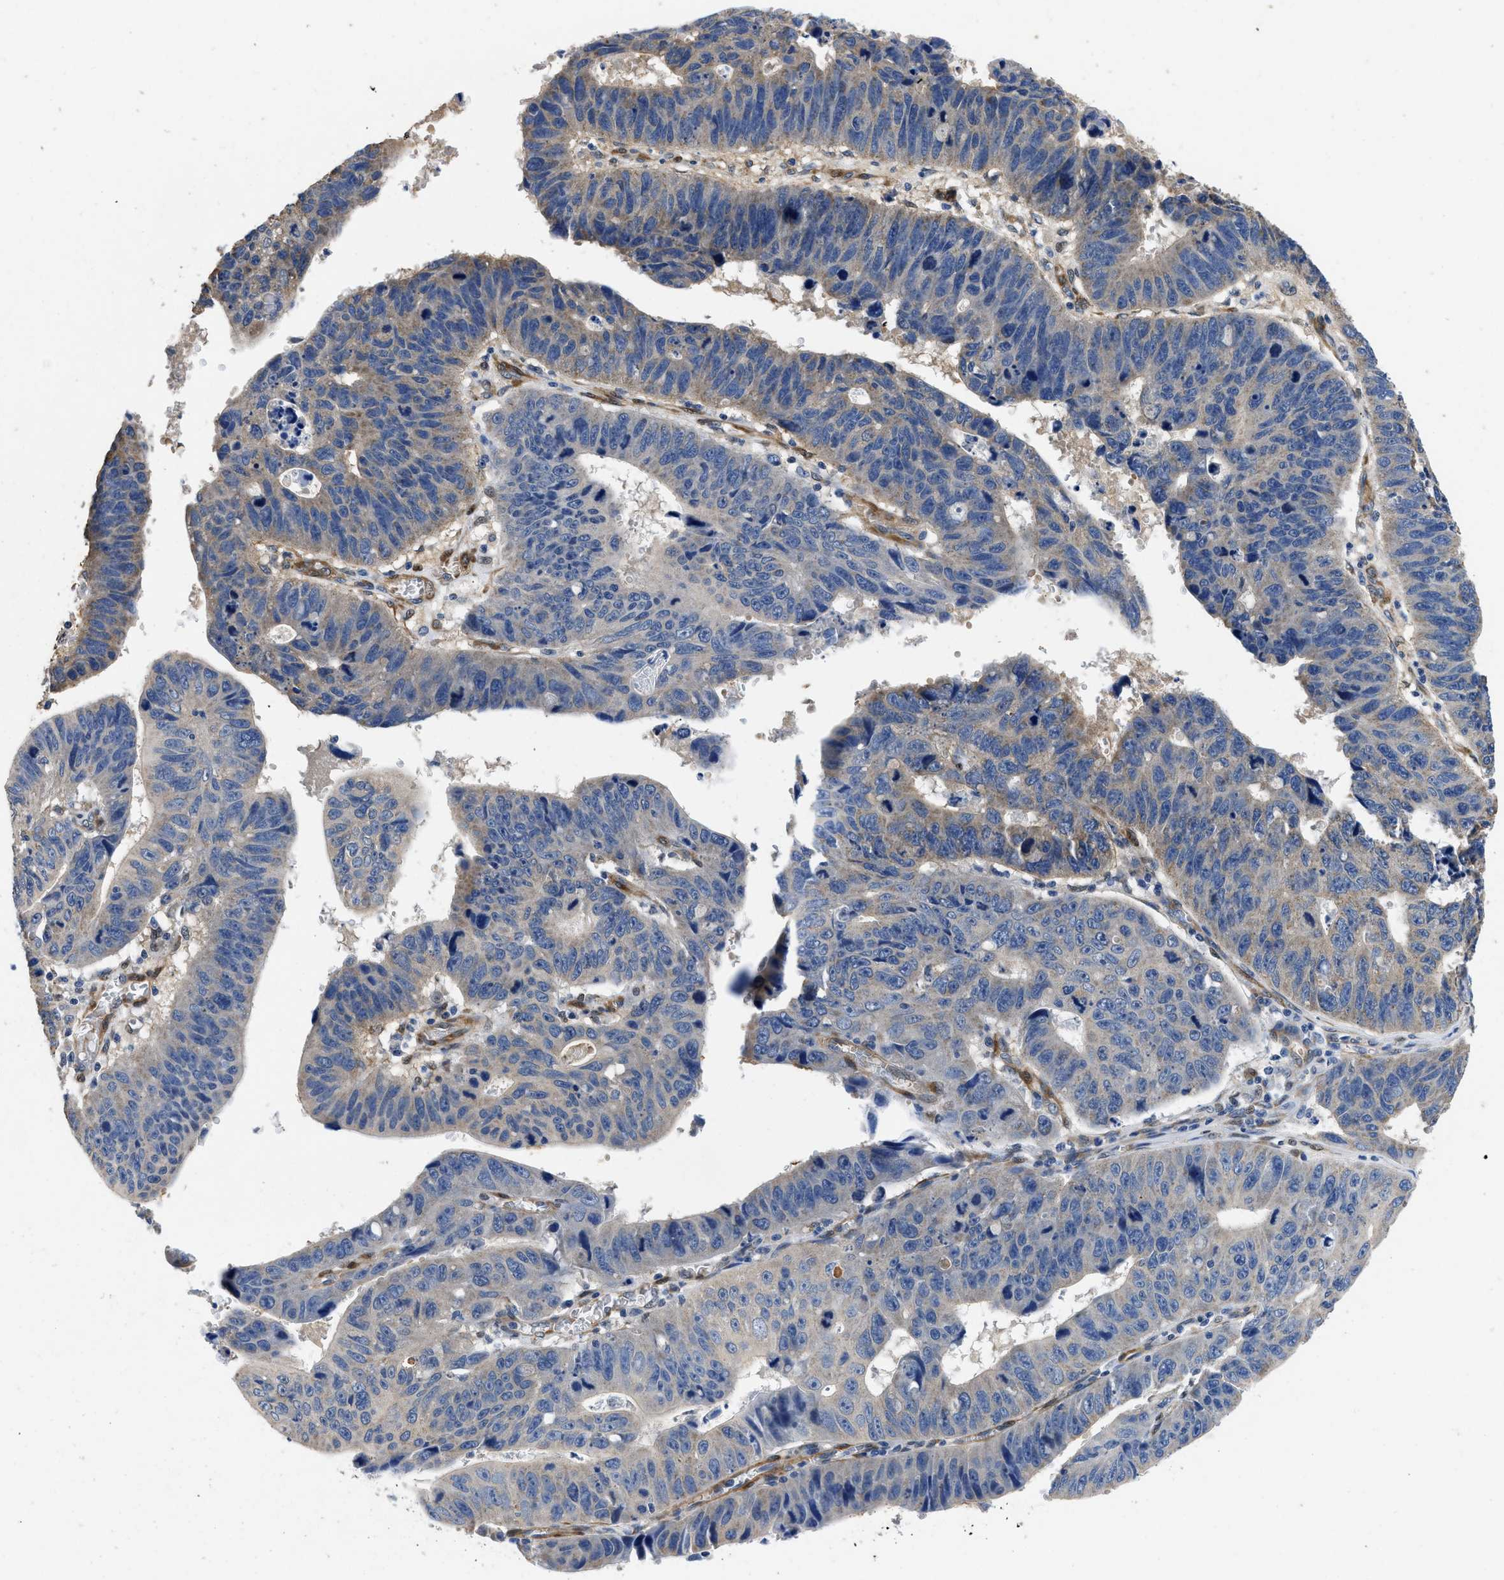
{"staining": {"intensity": "weak", "quantity": "<25%", "location": "cytoplasmic/membranous"}, "tissue": "stomach cancer", "cell_type": "Tumor cells", "image_type": "cancer", "snomed": [{"axis": "morphology", "description": "Adenocarcinoma, NOS"}, {"axis": "topography", "description": "Stomach"}], "caption": "IHC histopathology image of neoplastic tissue: stomach adenocarcinoma stained with DAB (3,3'-diaminobenzidine) displays no significant protein expression in tumor cells. (DAB IHC with hematoxylin counter stain).", "gene": "RAPH1", "patient": {"sex": "male", "age": 59}}